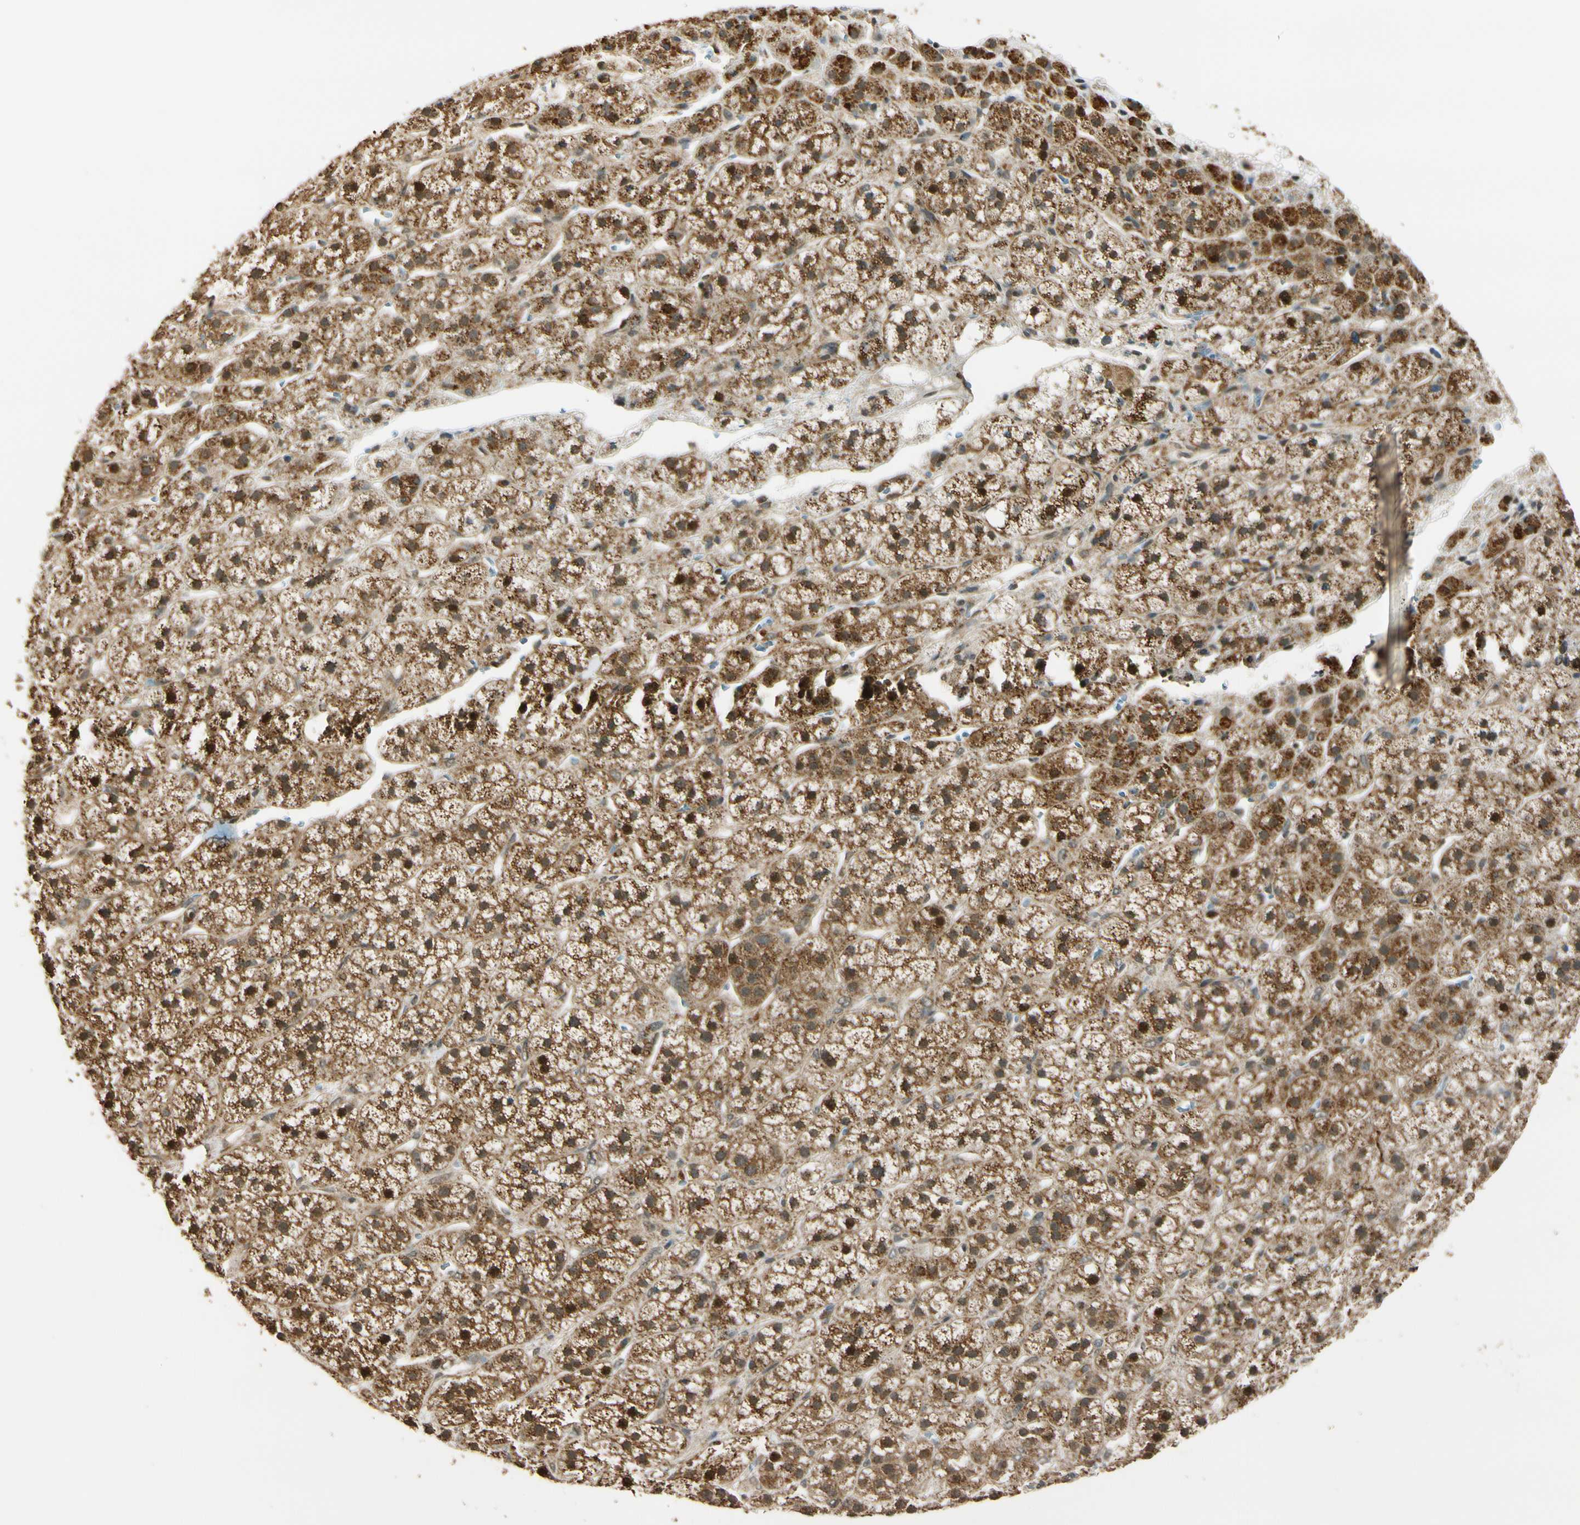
{"staining": {"intensity": "strong", "quantity": ">75%", "location": "cytoplasmic/membranous"}, "tissue": "adrenal gland", "cell_type": "Glandular cells", "image_type": "normal", "snomed": [{"axis": "morphology", "description": "Normal tissue, NOS"}, {"axis": "topography", "description": "Adrenal gland"}], "caption": "Immunohistochemistry (IHC) image of benign adrenal gland: adrenal gland stained using IHC displays high levels of strong protein expression localized specifically in the cytoplasmic/membranous of glandular cells, appearing as a cytoplasmic/membranous brown color.", "gene": "LAMTOR1", "patient": {"sex": "male", "age": 56}}